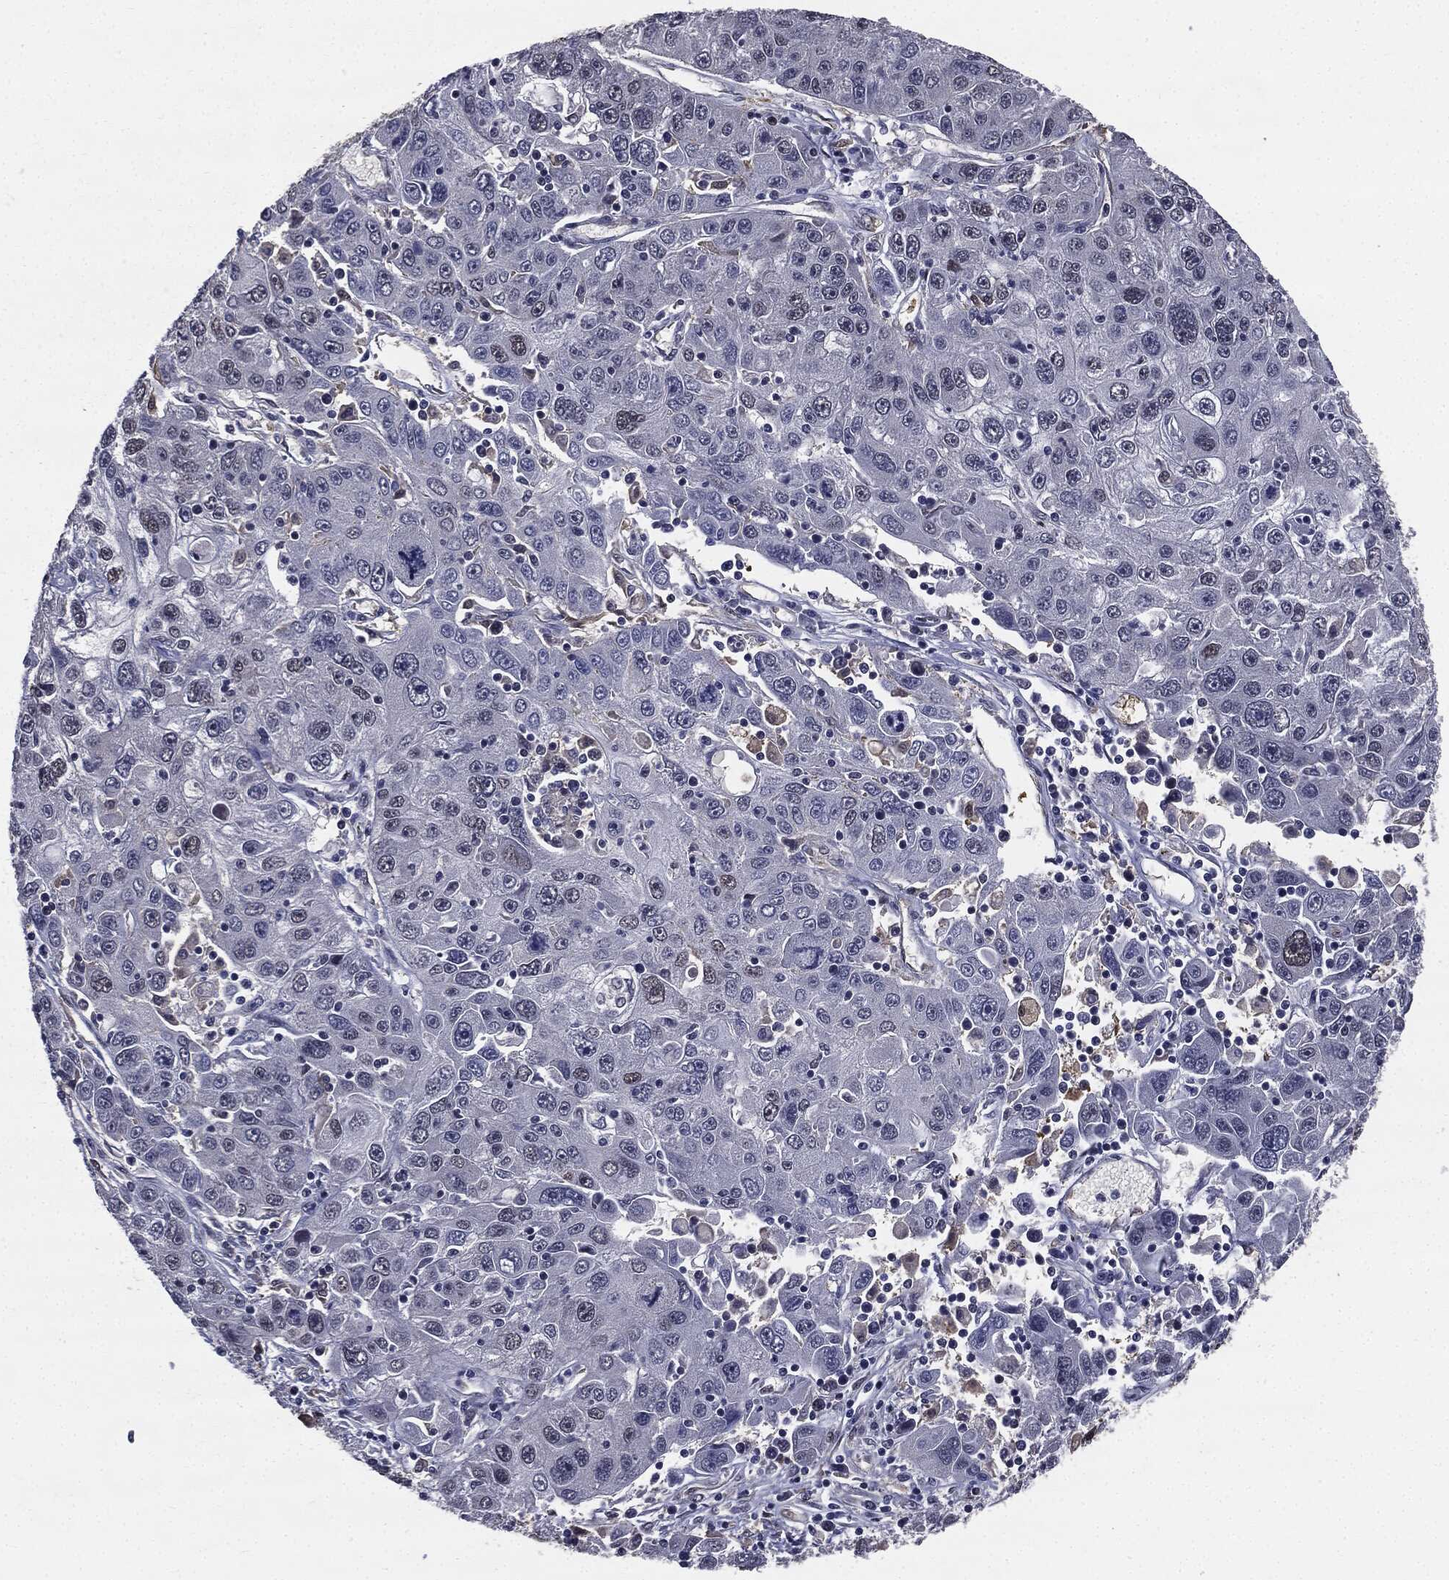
{"staining": {"intensity": "negative", "quantity": "none", "location": "none"}, "tissue": "stomach cancer", "cell_type": "Tumor cells", "image_type": "cancer", "snomed": [{"axis": "morphology", "description": "Adenocarcinoma, NOS"}, {"axis": "topography", "description": "Stomach"}], "caption": "Tumor cells are negative for protein expression in human stomach cancer. Nuclei are stained in blue.", "gene": "JUN", "patient": {"sex": "male", "age": 56}}